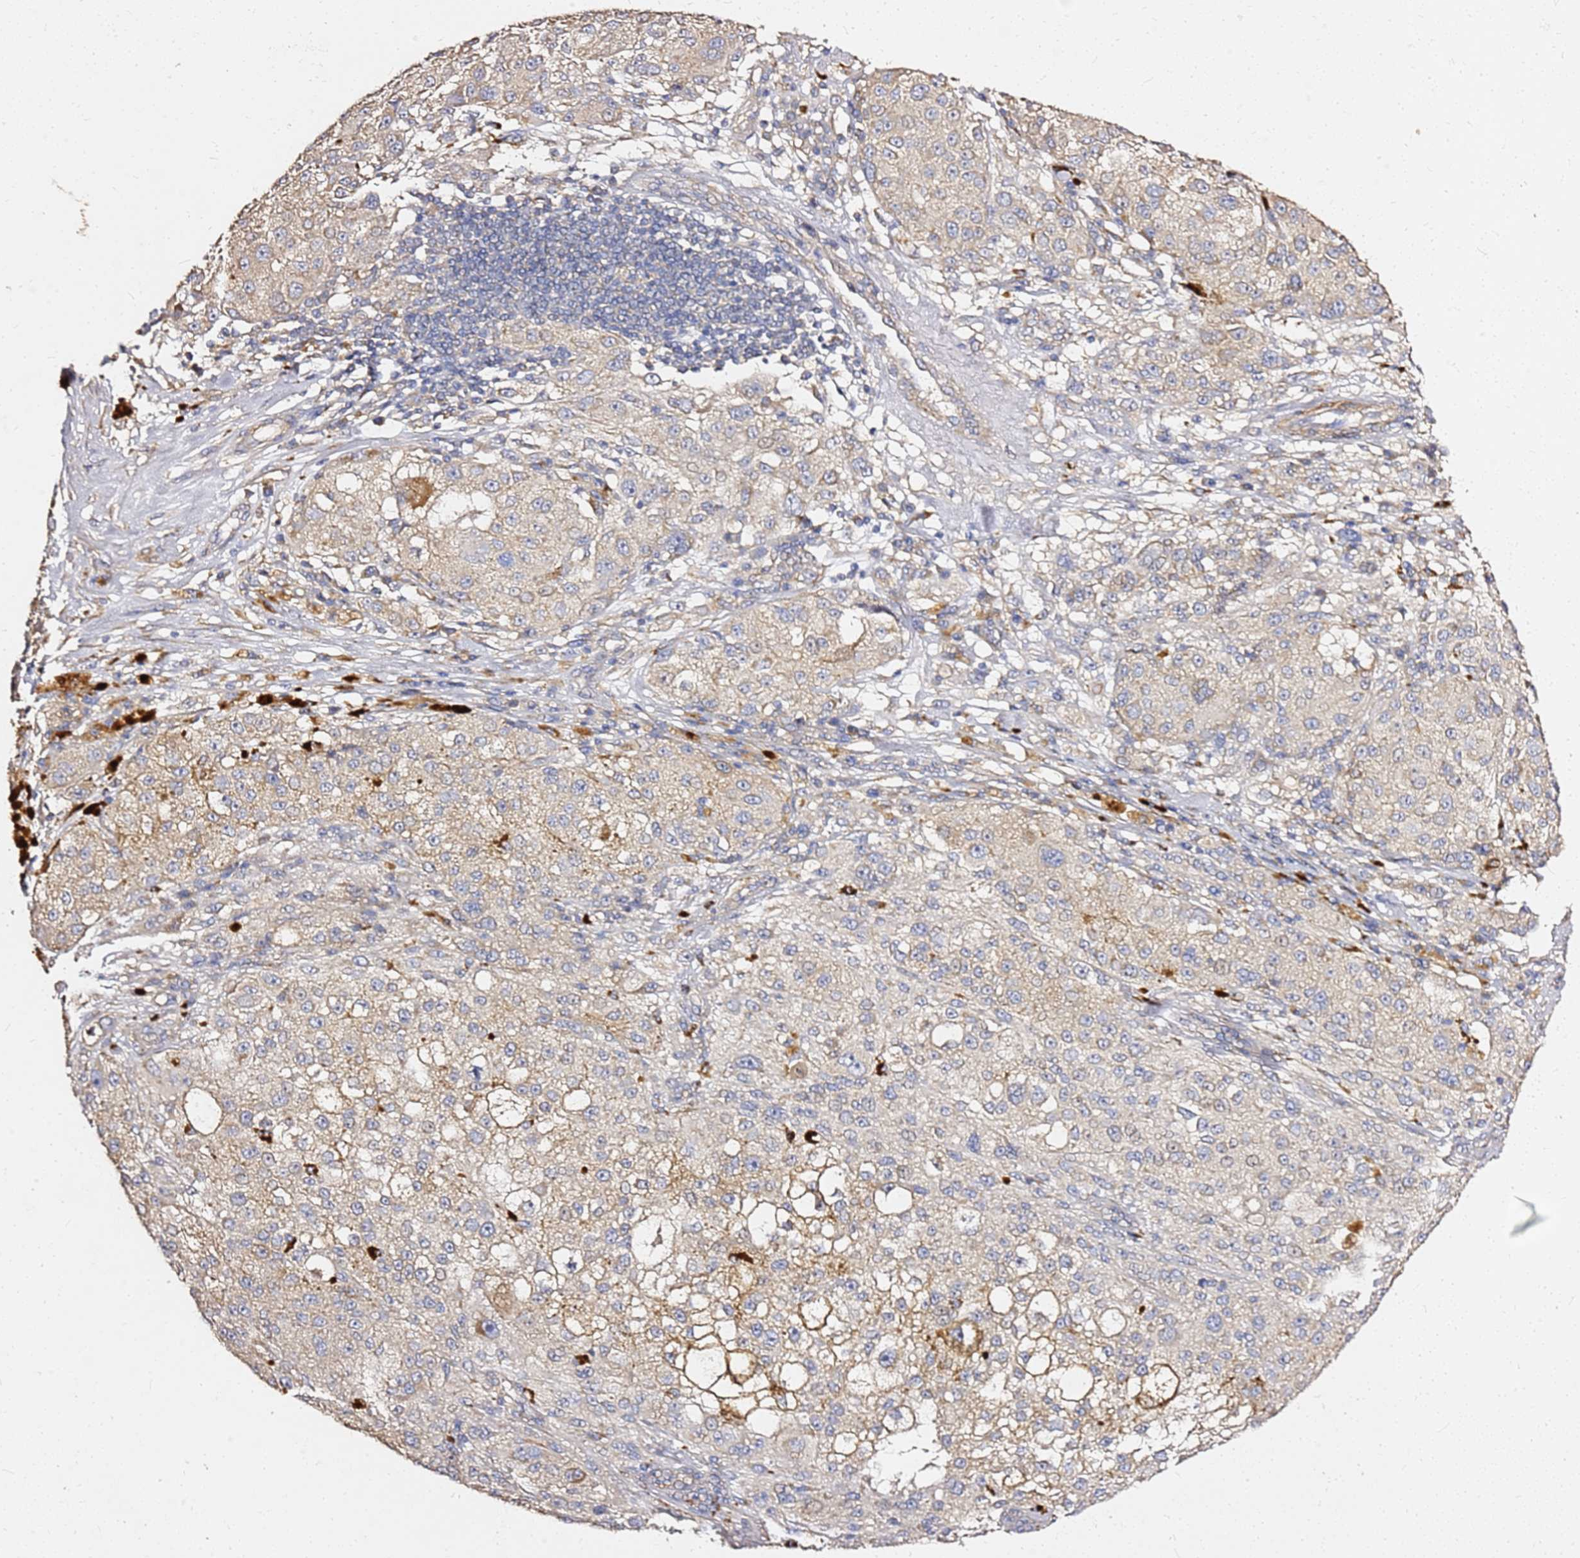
{"staining": {"intensity": "weak", "quantity": "25%-75%", "location": "cytoplasmic/membranous"}, "tissue": "melanoma", "cell_type": "Tumor cells", "image_type": "cancer", "snomed": [{"axis": "morphology", "description": "Necrosis, NOS"}, {"axis": "morphology", "description": "Malignant melanoma, NOS"}, {"axis": "topography", "description": "Skin"}], "caption": "This image displays IHC staining of melanoma, with low weak cytoplasmic/membranous staining in about 25%-75% of tumor cells.", "gene": "EXD3", "patient": {"sex": "female", "age": 87}}